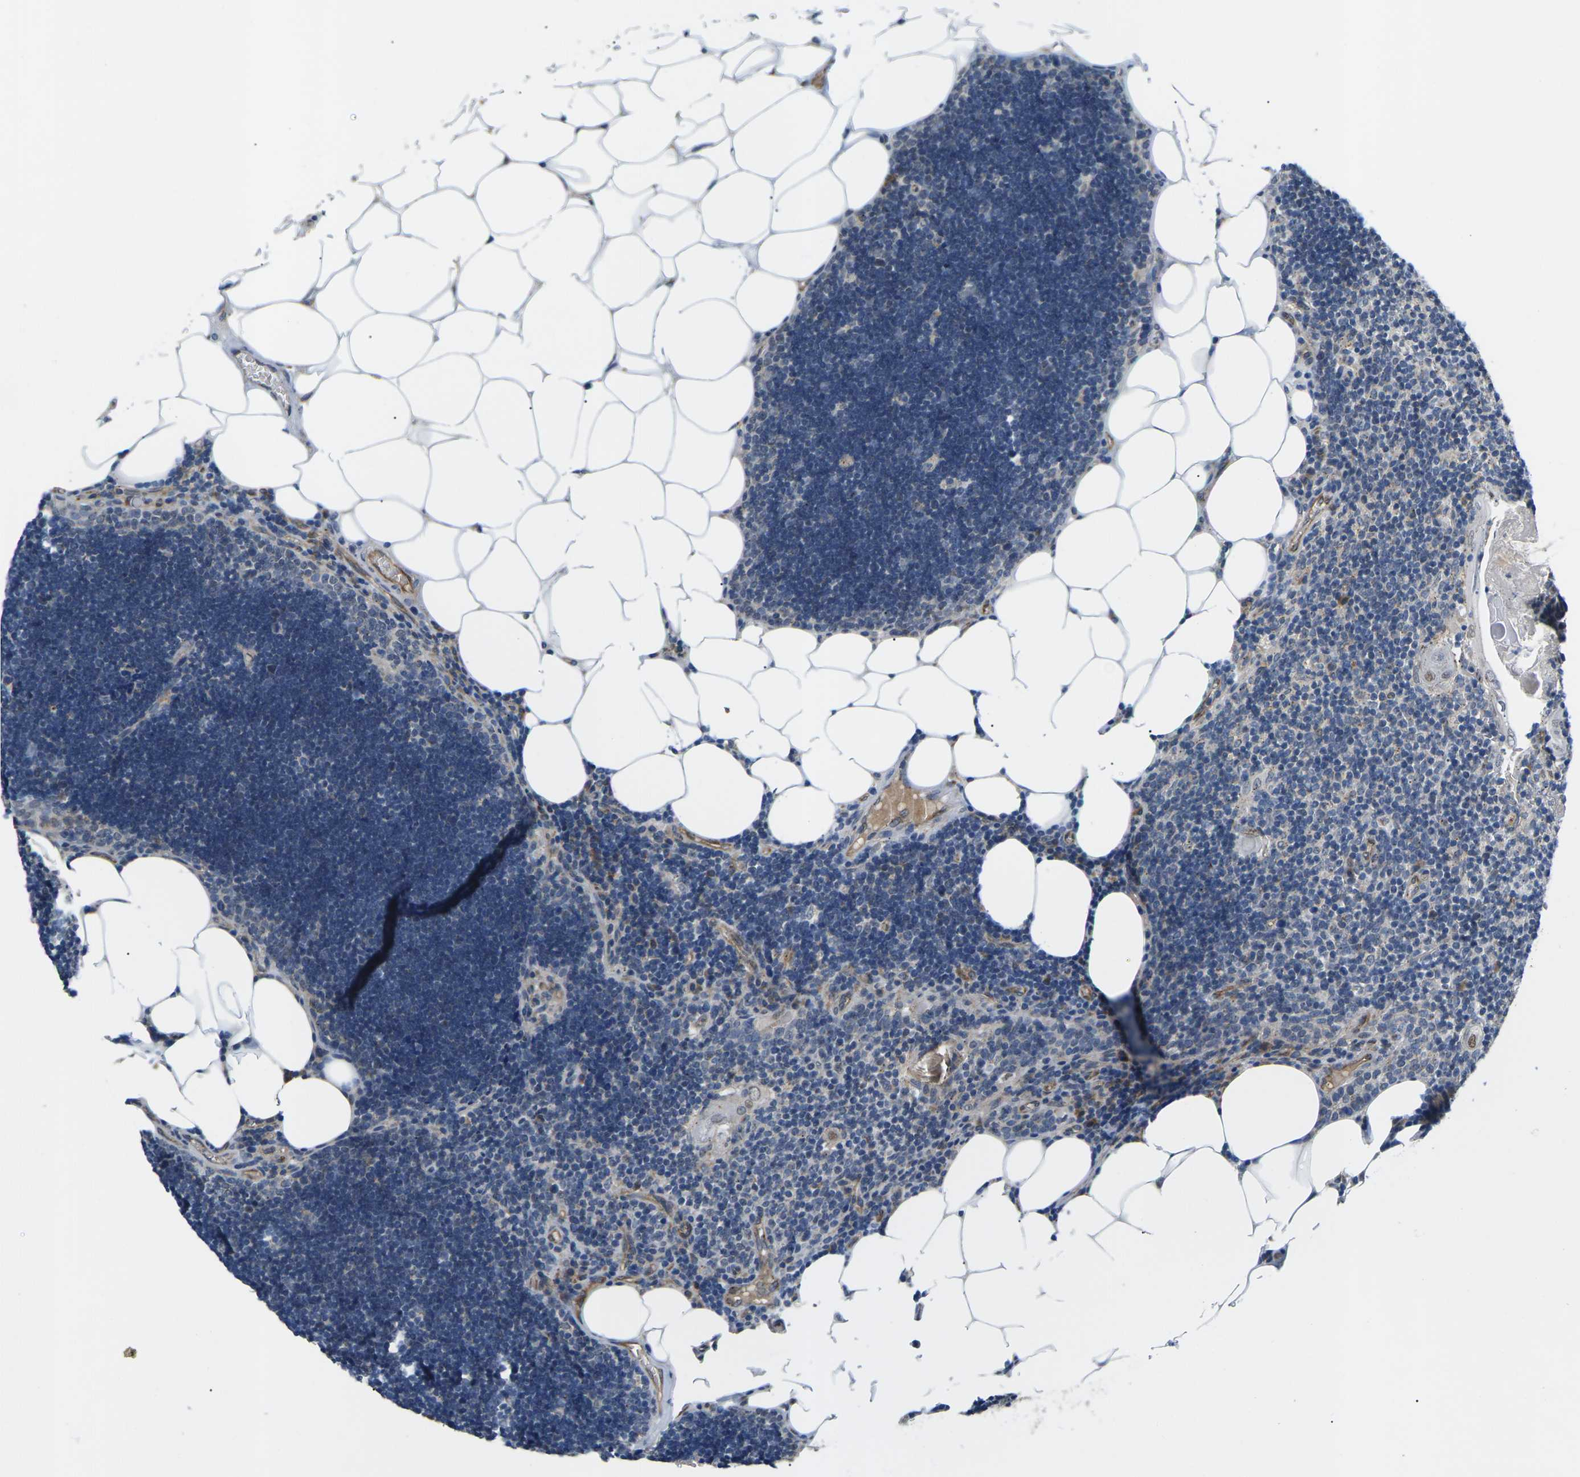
{"staining": {"intensity": "weak", "quantity": "25%-75%", "location": "nuclear"}, "tissue": "lymph node", "cell_type": "Germinal center cells", "image_type": "normal", "snomed": [{"axis": "morphology", "description": "Normal tissue, NOS"}, {"axis": "topography", "description": "Lymph node"}], "caption": "DAB (3,3'-diaminobenzidine) immunohistochemical staining of benign lymph node demonstrates weak nuclear protein positivity in approximately 25%-75% of germinal center cells.", "gene": "ERBB4", "patient": {"sex": "male", "age": 33}}